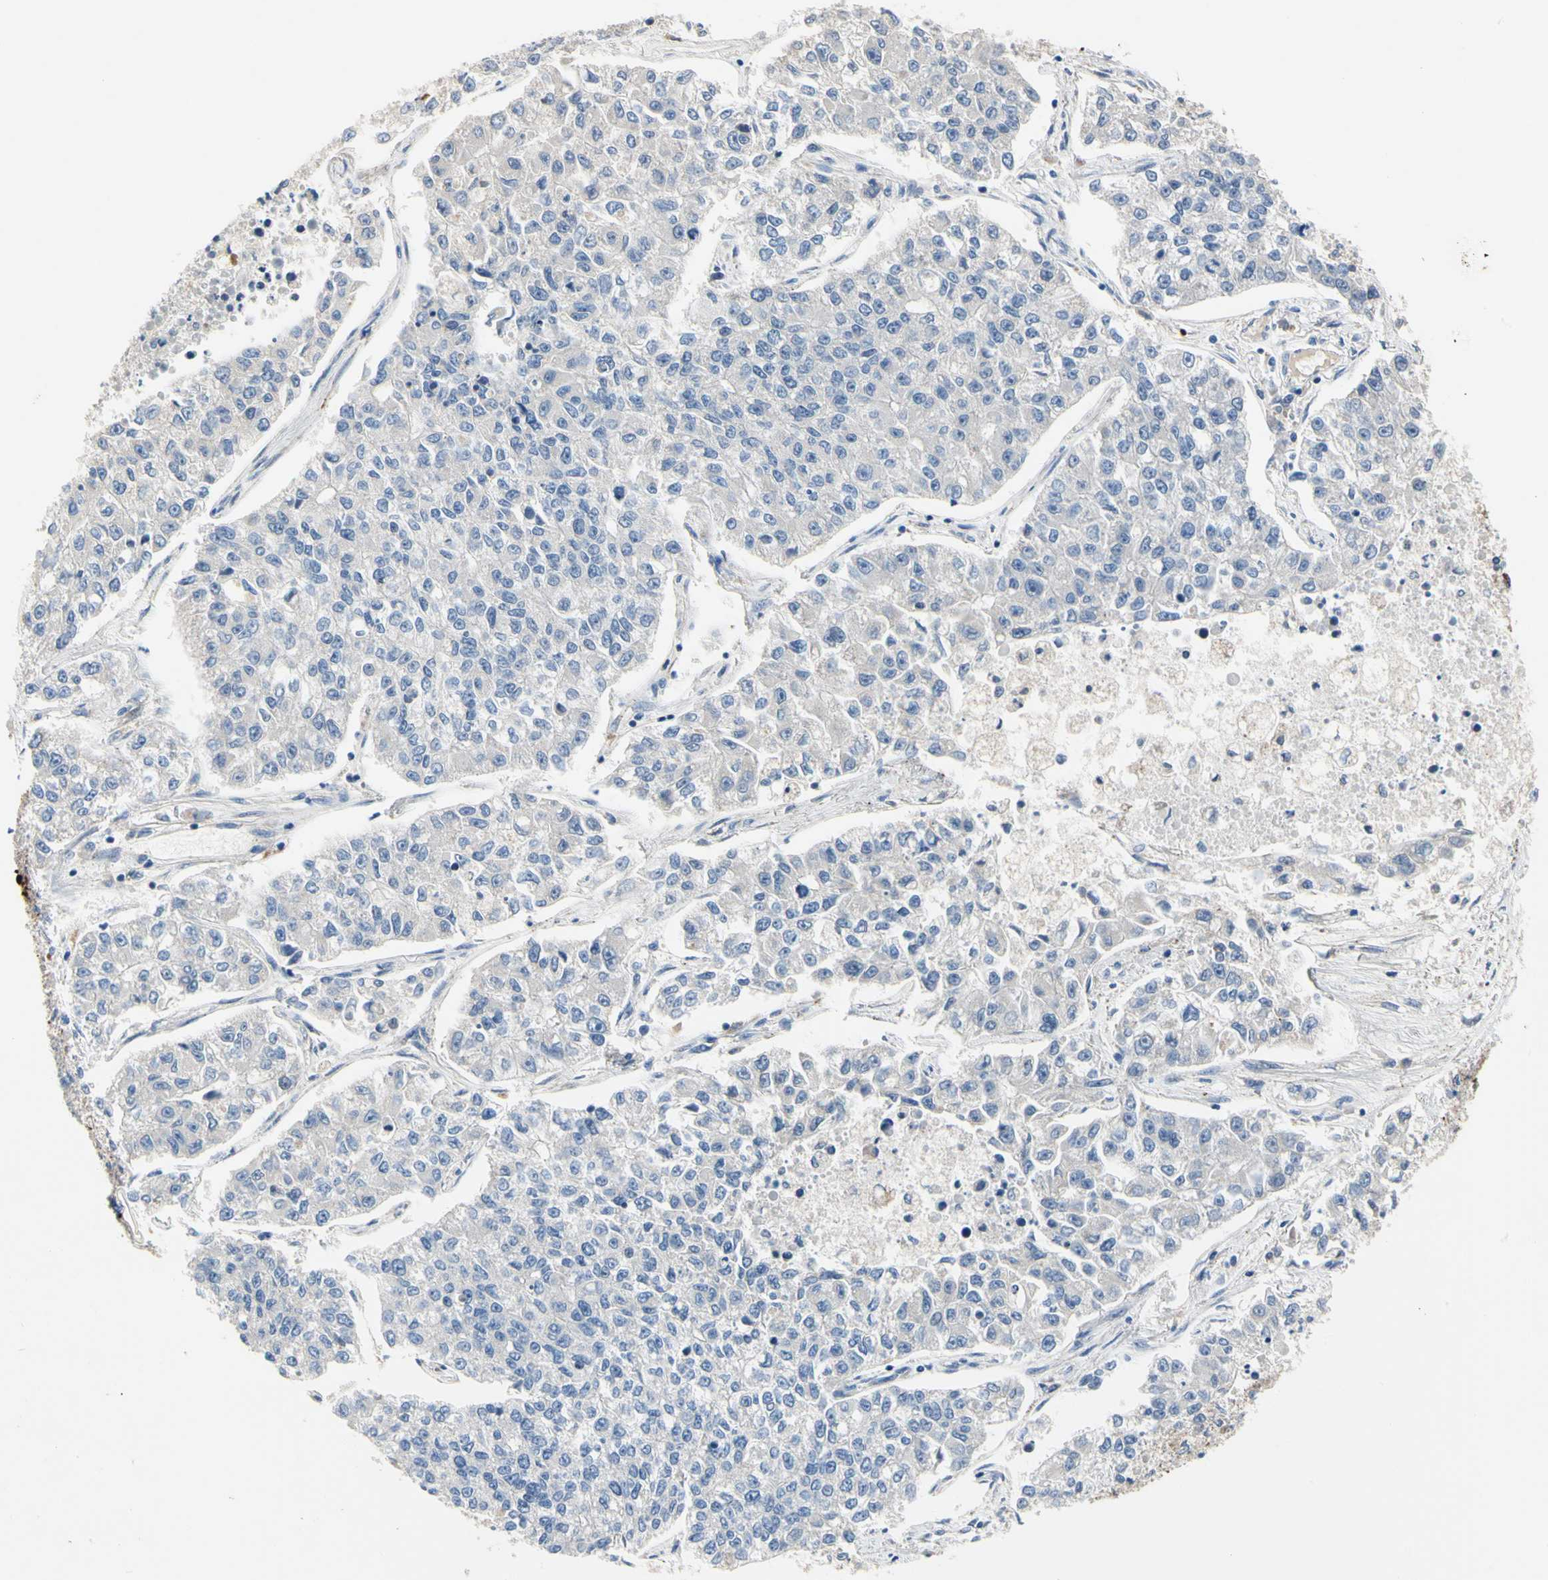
{"staining": {"intensity": "negative", "quantity": "none", "location": "none"}, "tissue": "lung cancer", "cell_type": "Tumor cells", "image_type": "cancer", "snomed": [{"axis": "morphology", "description": "Adenocarcinoma, NOS"}, {"axis": "topography", "description": "Lung"}], "caption": "DAB (3,3'-diaminobenzidine) immunohistochemical staining of human lung cancer (adenocarcinoma) displays no significant expression in tumor cells.", "gene": "RETSAT", "patient": {"sex": "male", "age": 49}}